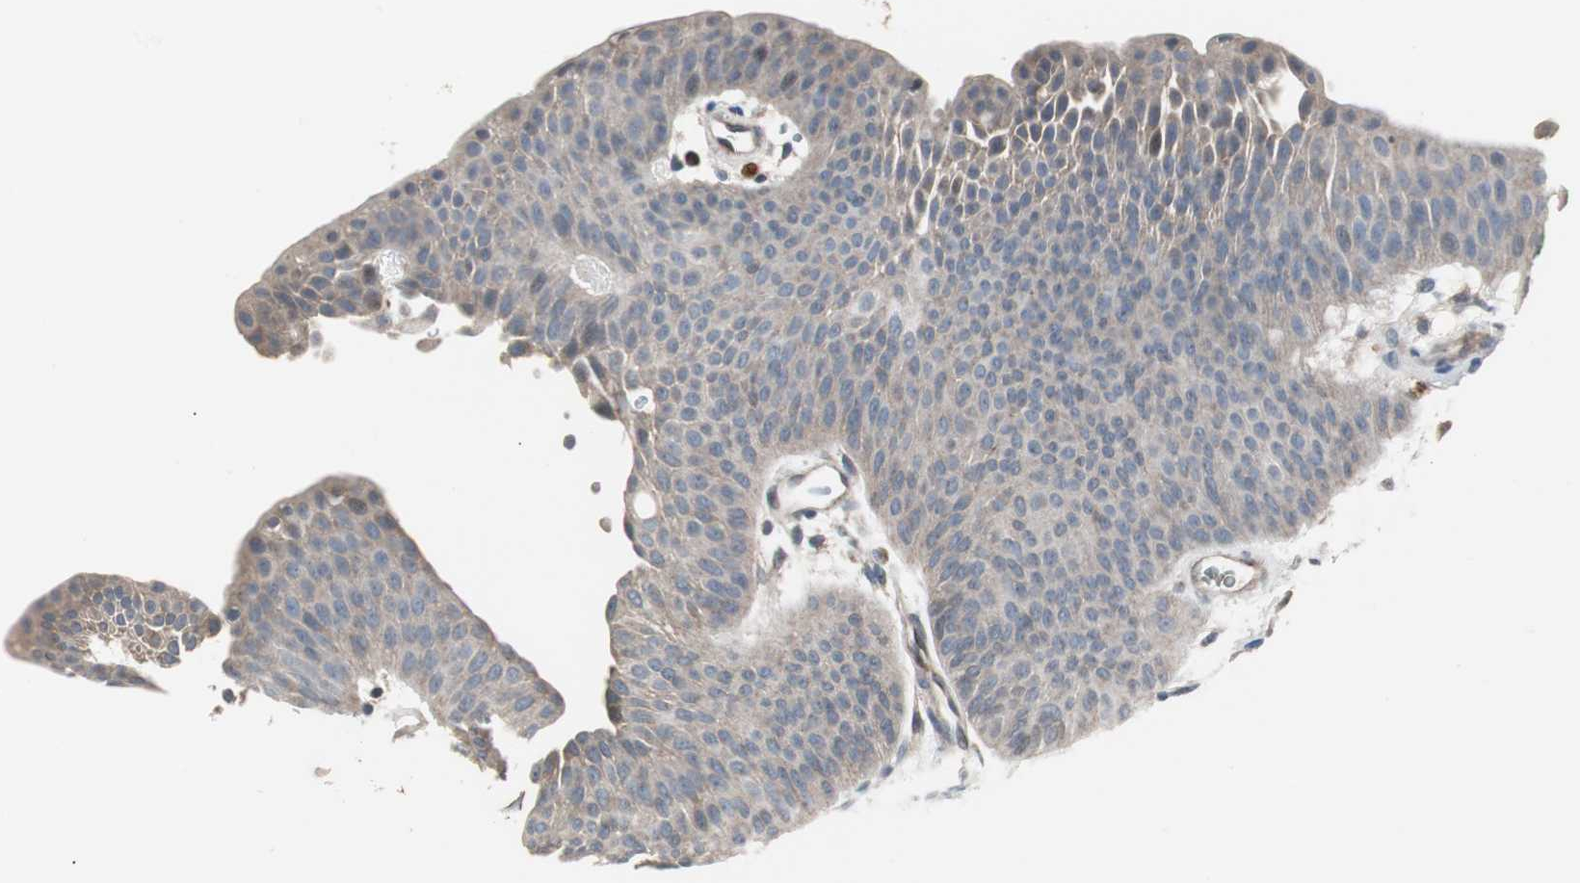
{"staining": {"intensity": "weak", "quantity": ">75%", "location": "cytoplasmic/membranous"}, "tissue": "urothelial cancer", "cell_type": "Tumor cells", "image_type": "cancer", "snomed": [{"axis": "morphology", "description": "Urothelial carcinoma, Low grade"}, {"axis": "topography", "description": "Urinary bladder"}], "caption": "Immunohistochemical staining of human urothelial cancer demonstrates low levels of weak cytoplasmic/membranous protein staining in about >75% of tumor cells.", "gene": "ZMPSTE24", "patient": {"sex": "female", "age": 60}}